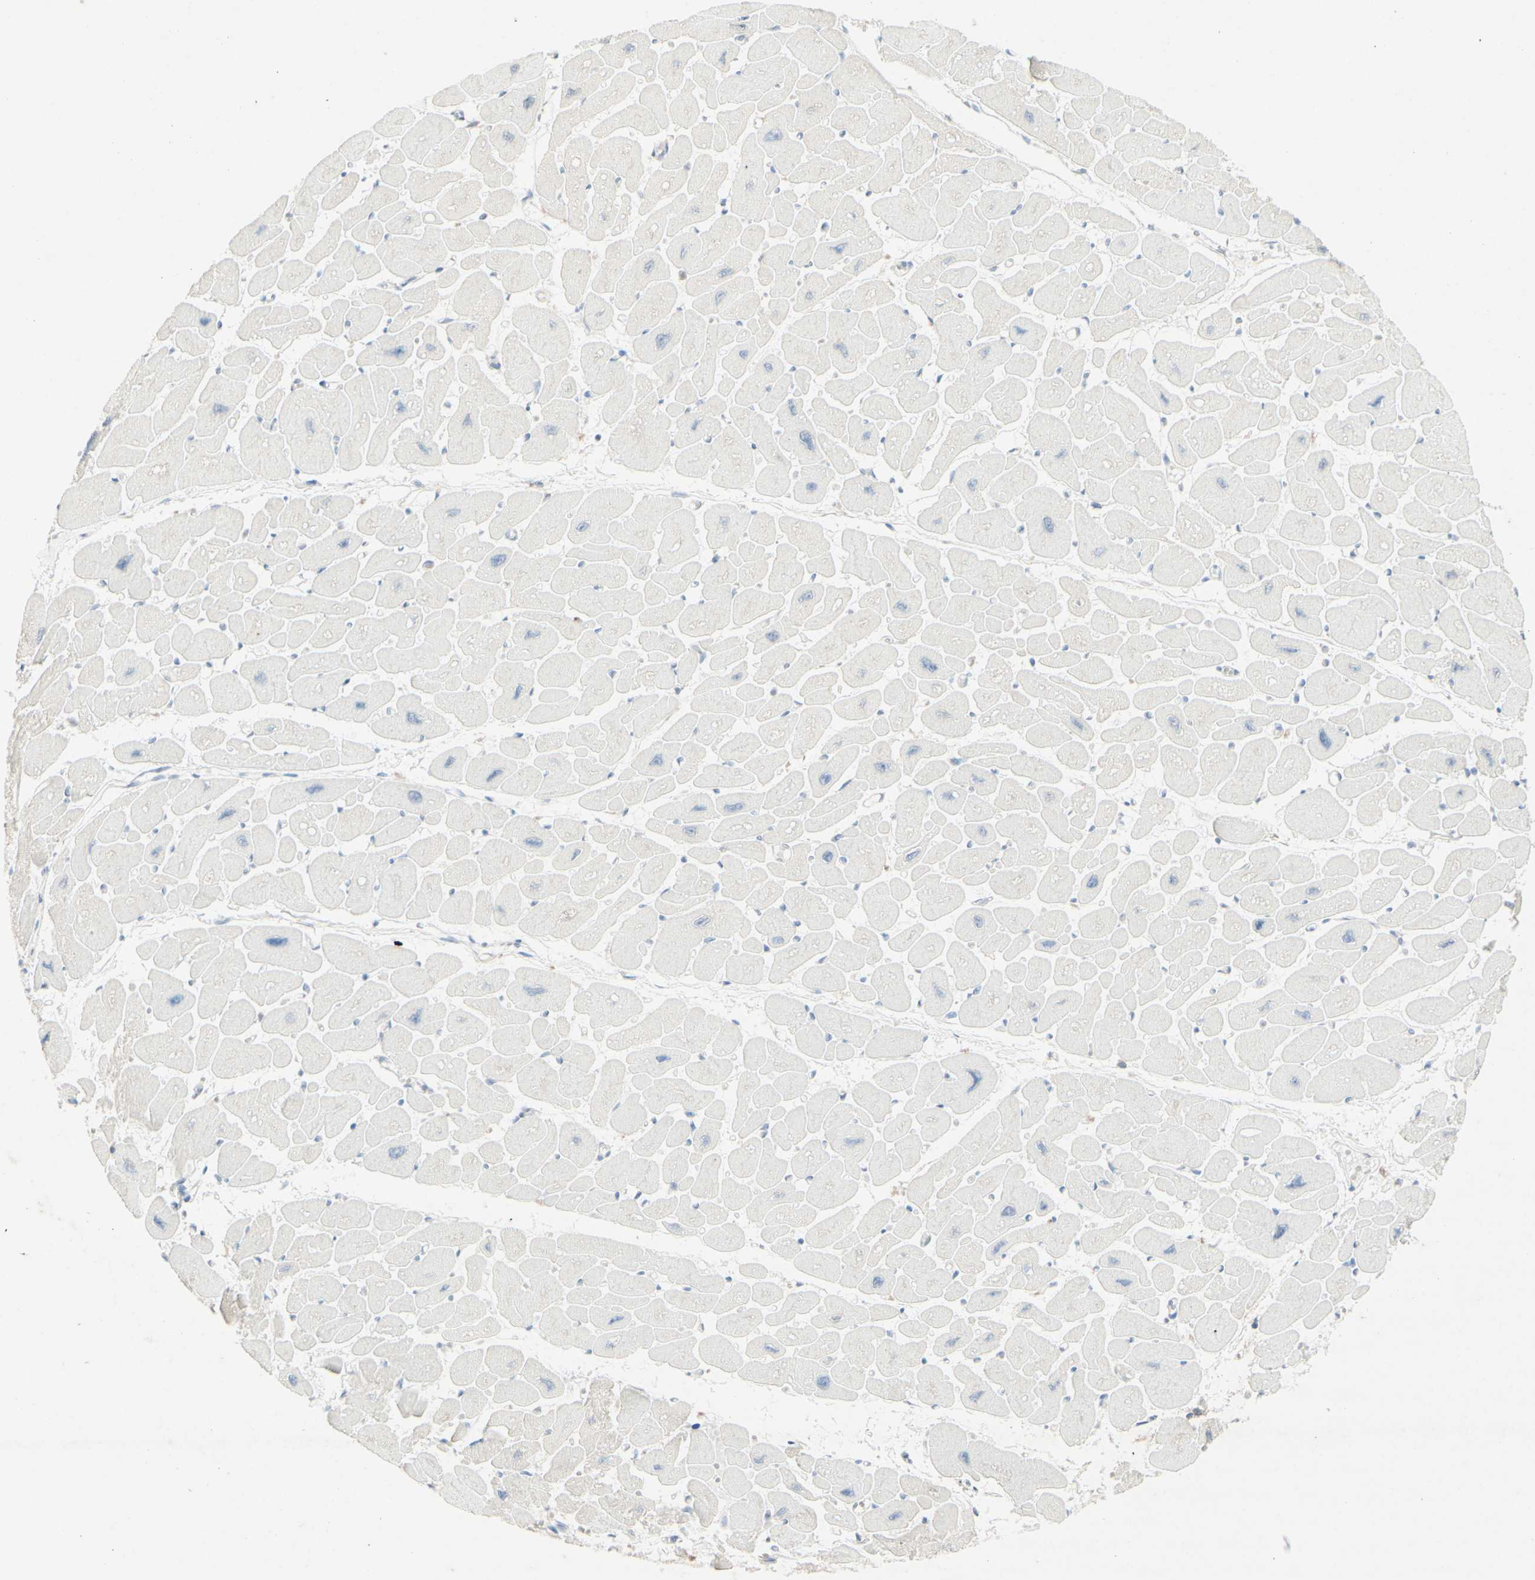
{"staining": {"intensity": "negative", "quantity": "none", "location": "none"}, "tissue": "heart muscle", "cell_type": "Cardiomyocytes", "image_type": "normal", "snomed": [{"axis": "morphology", "description": "Normal tissue, NOS"}, {"axis": "topography", "description": "Heart"}], "caption": "DAB (3,3'-diaminobenzidine) immunohistochemical staining of unremarkable human heart muscle demonstrates no significant expression in cardiomyocytes. (DAB IHC visualized using brightfield microscopy, high magnification).", "gene": "ATP6V1B1", "patient": {"sex": "female", "age": 54}}